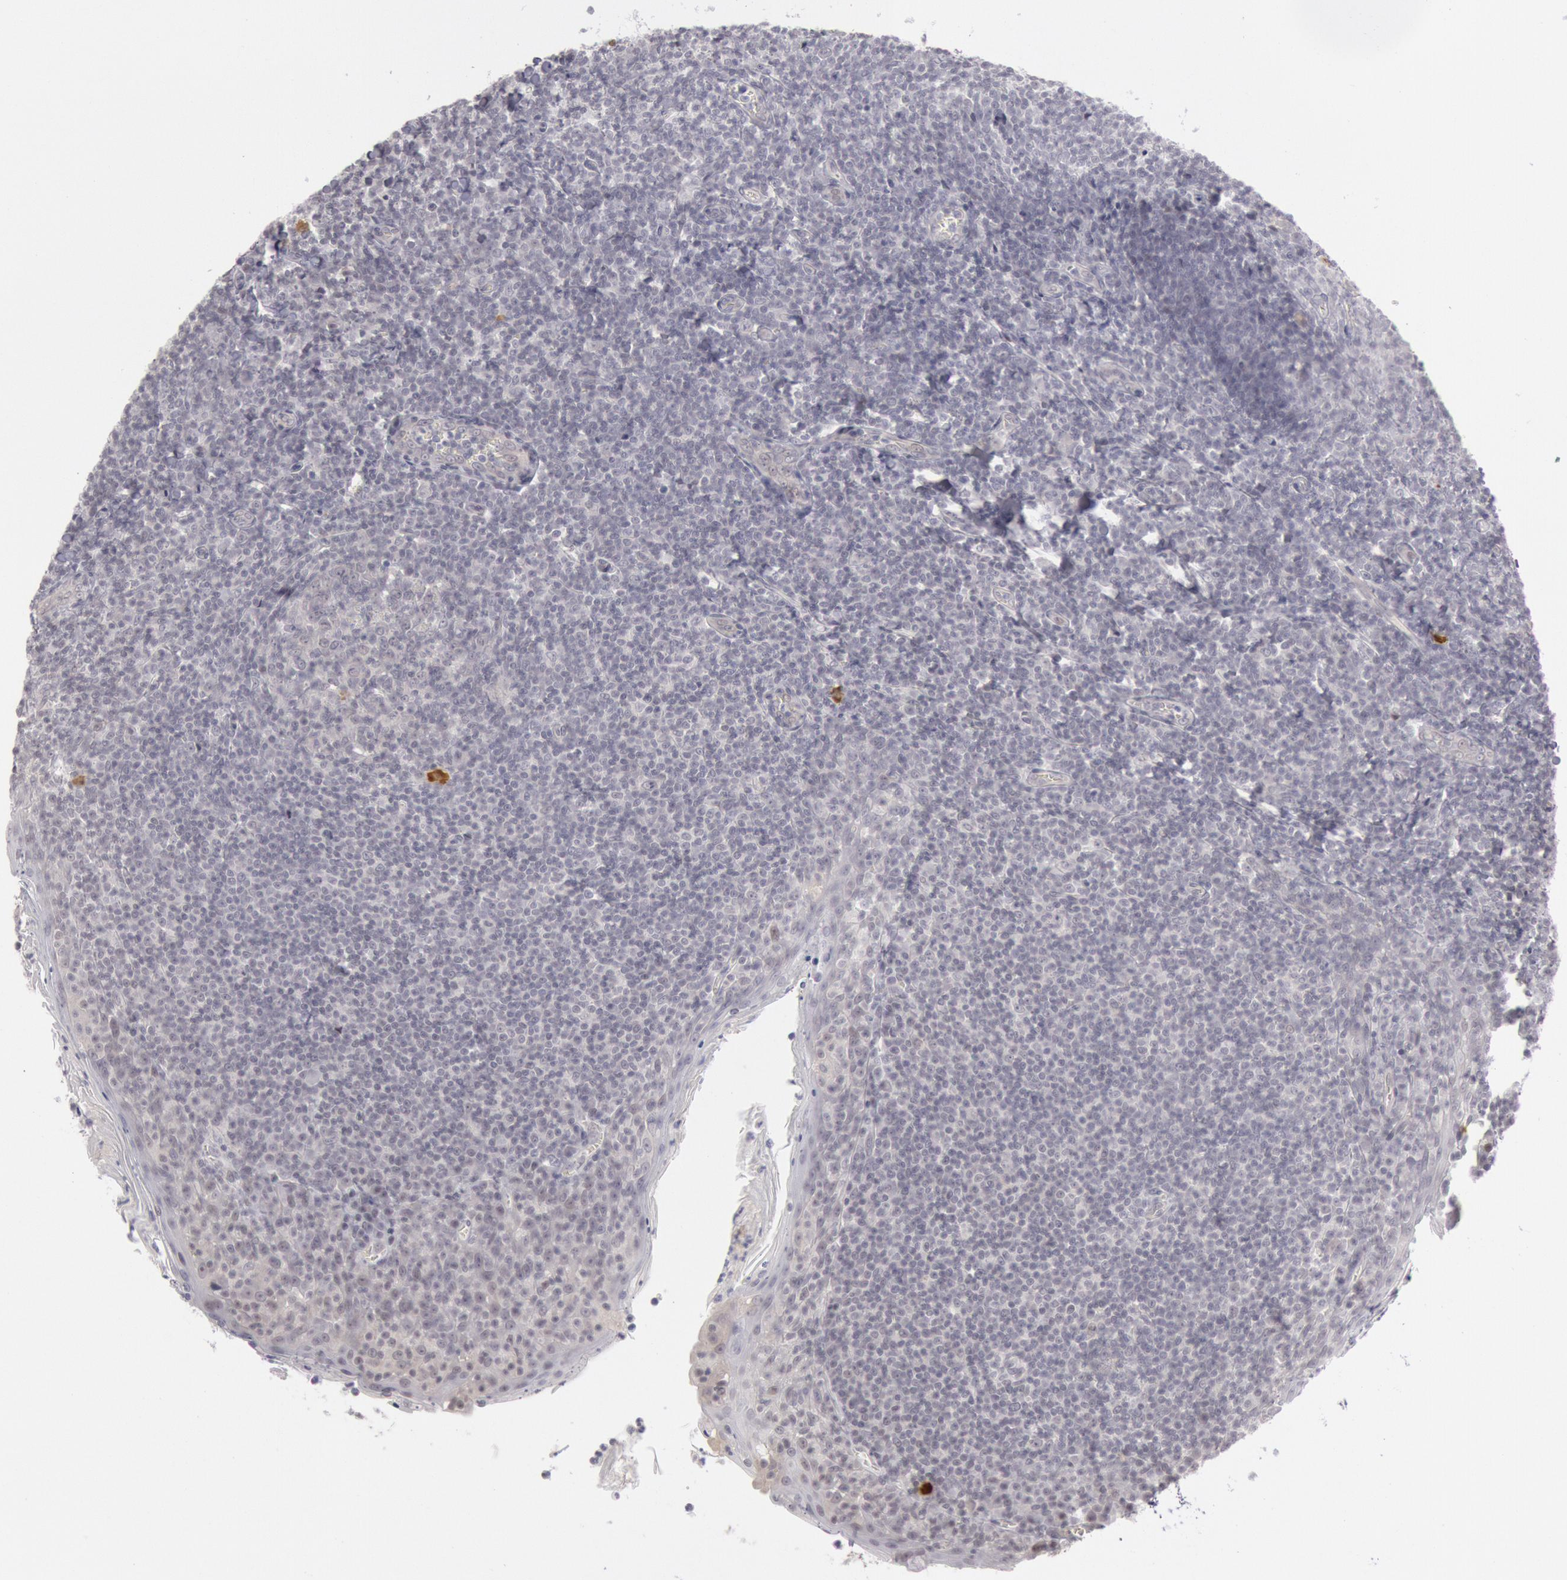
{"staining": {"intensity": "negative", "quantity": "none", "location": "none"}, "tissue": "tonsil", "cell_type": "Germinal center cells", "image_type": "normal", "snomed": [{"axis": "morphology", "description": "Normal tissue, NOS"}, {"axis": "topography", "description": "Tonsil"}], "caption": "Tonsil stained for a protein using immunohistochemistry demonstrates no staining germinal center cells.", "gene": "JOSD1", "patient": {"sex": "male", "age": 31}}